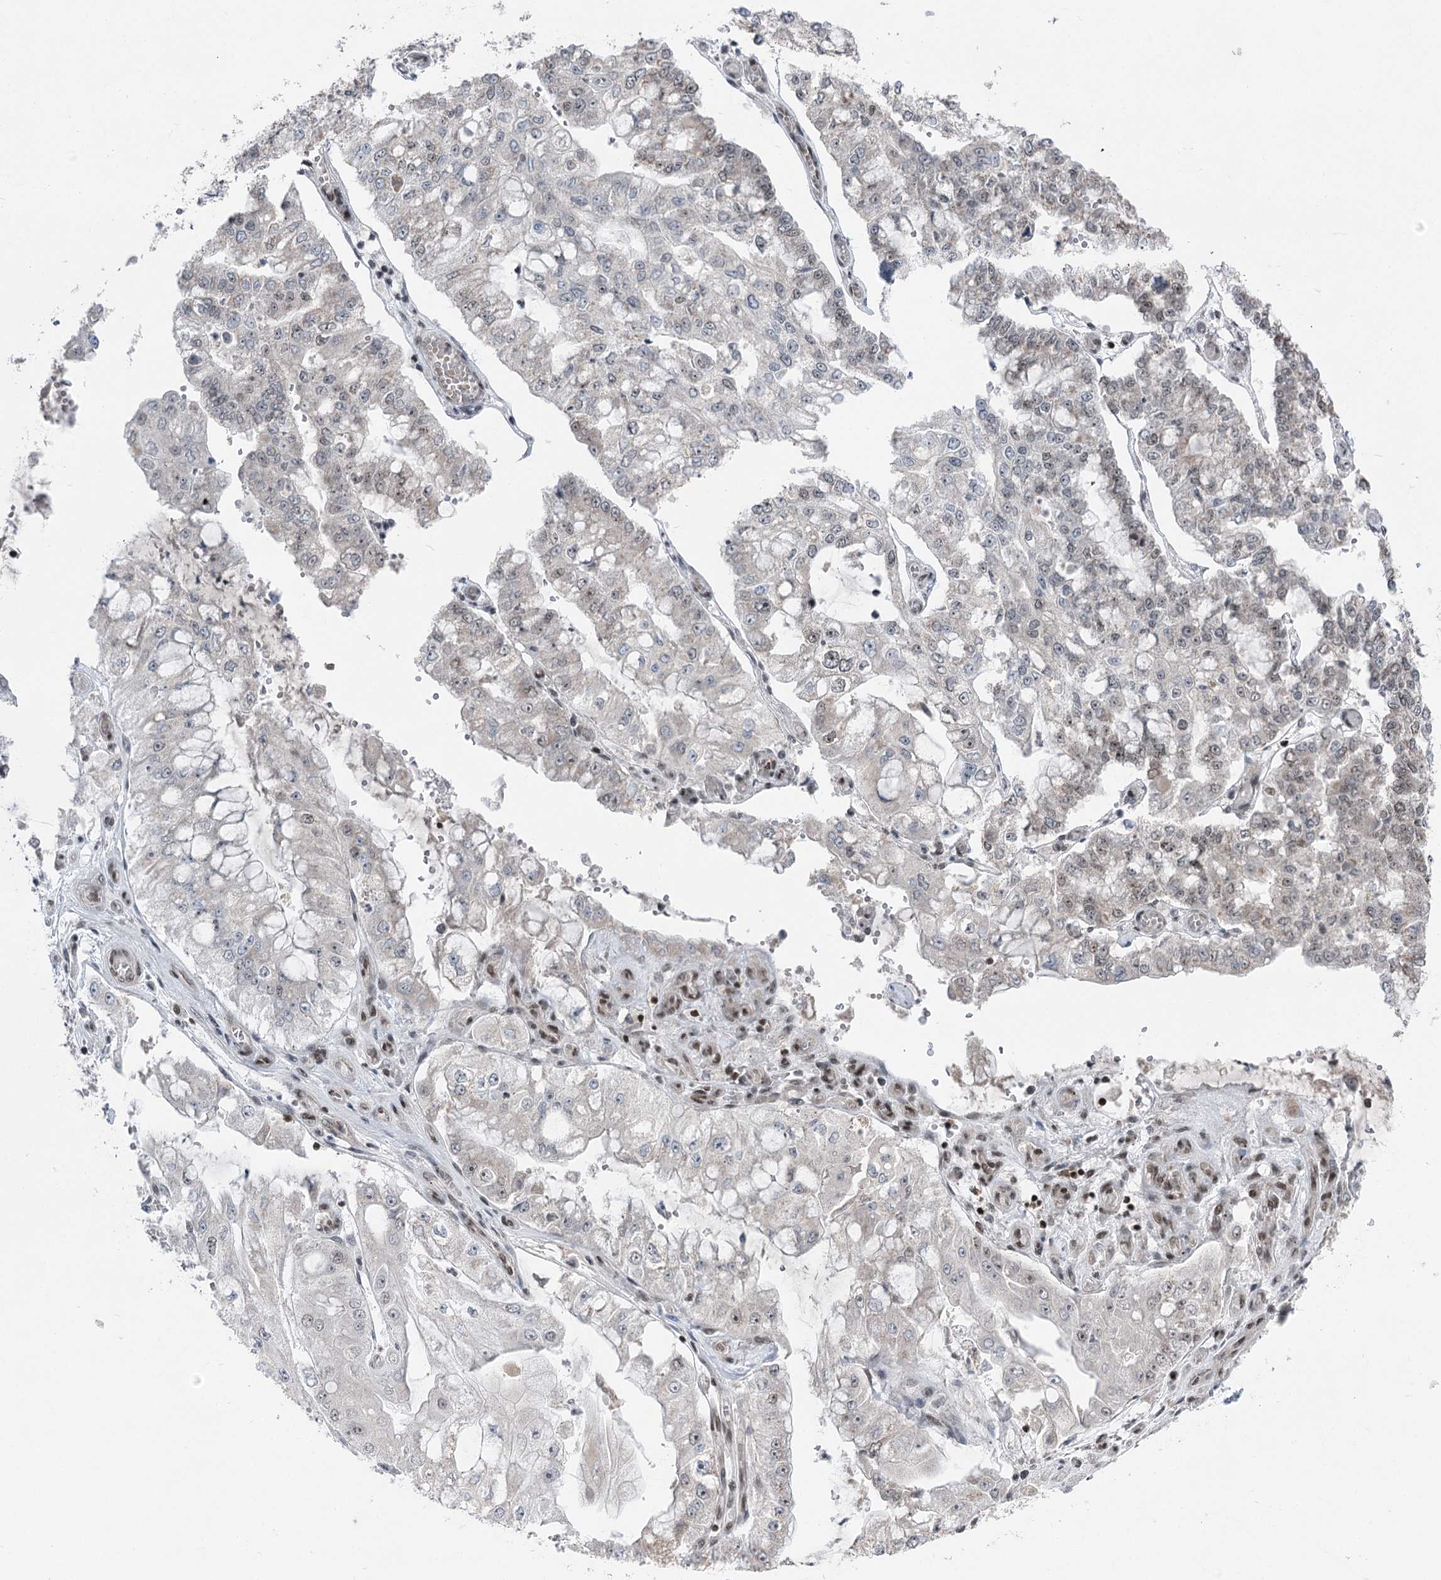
{"staining": {"intensity": "weak", "quantity": "25%-75%", "location": "nuclear"}, "tissue": "stomach cancer", "cell_type": "Tumor cells", "image_type": "cancer", "snomed": [{"axis": "morphology", "description": "Adenocarcinoma, NOS"}, {"axis": "topography", "description": "Stomach"}], "caption": "Immunohistochemical staining of human stomach cancer shows low levels of weak nuclear positivity in approximately 25%-75% of tumor cells. (DAB (3,3'-diaminobenzidine) = brown stain, brightfield microscopy at high magnification).", "gene": "CGGBP1", "patient": {"sex": "male", "age": 76}}